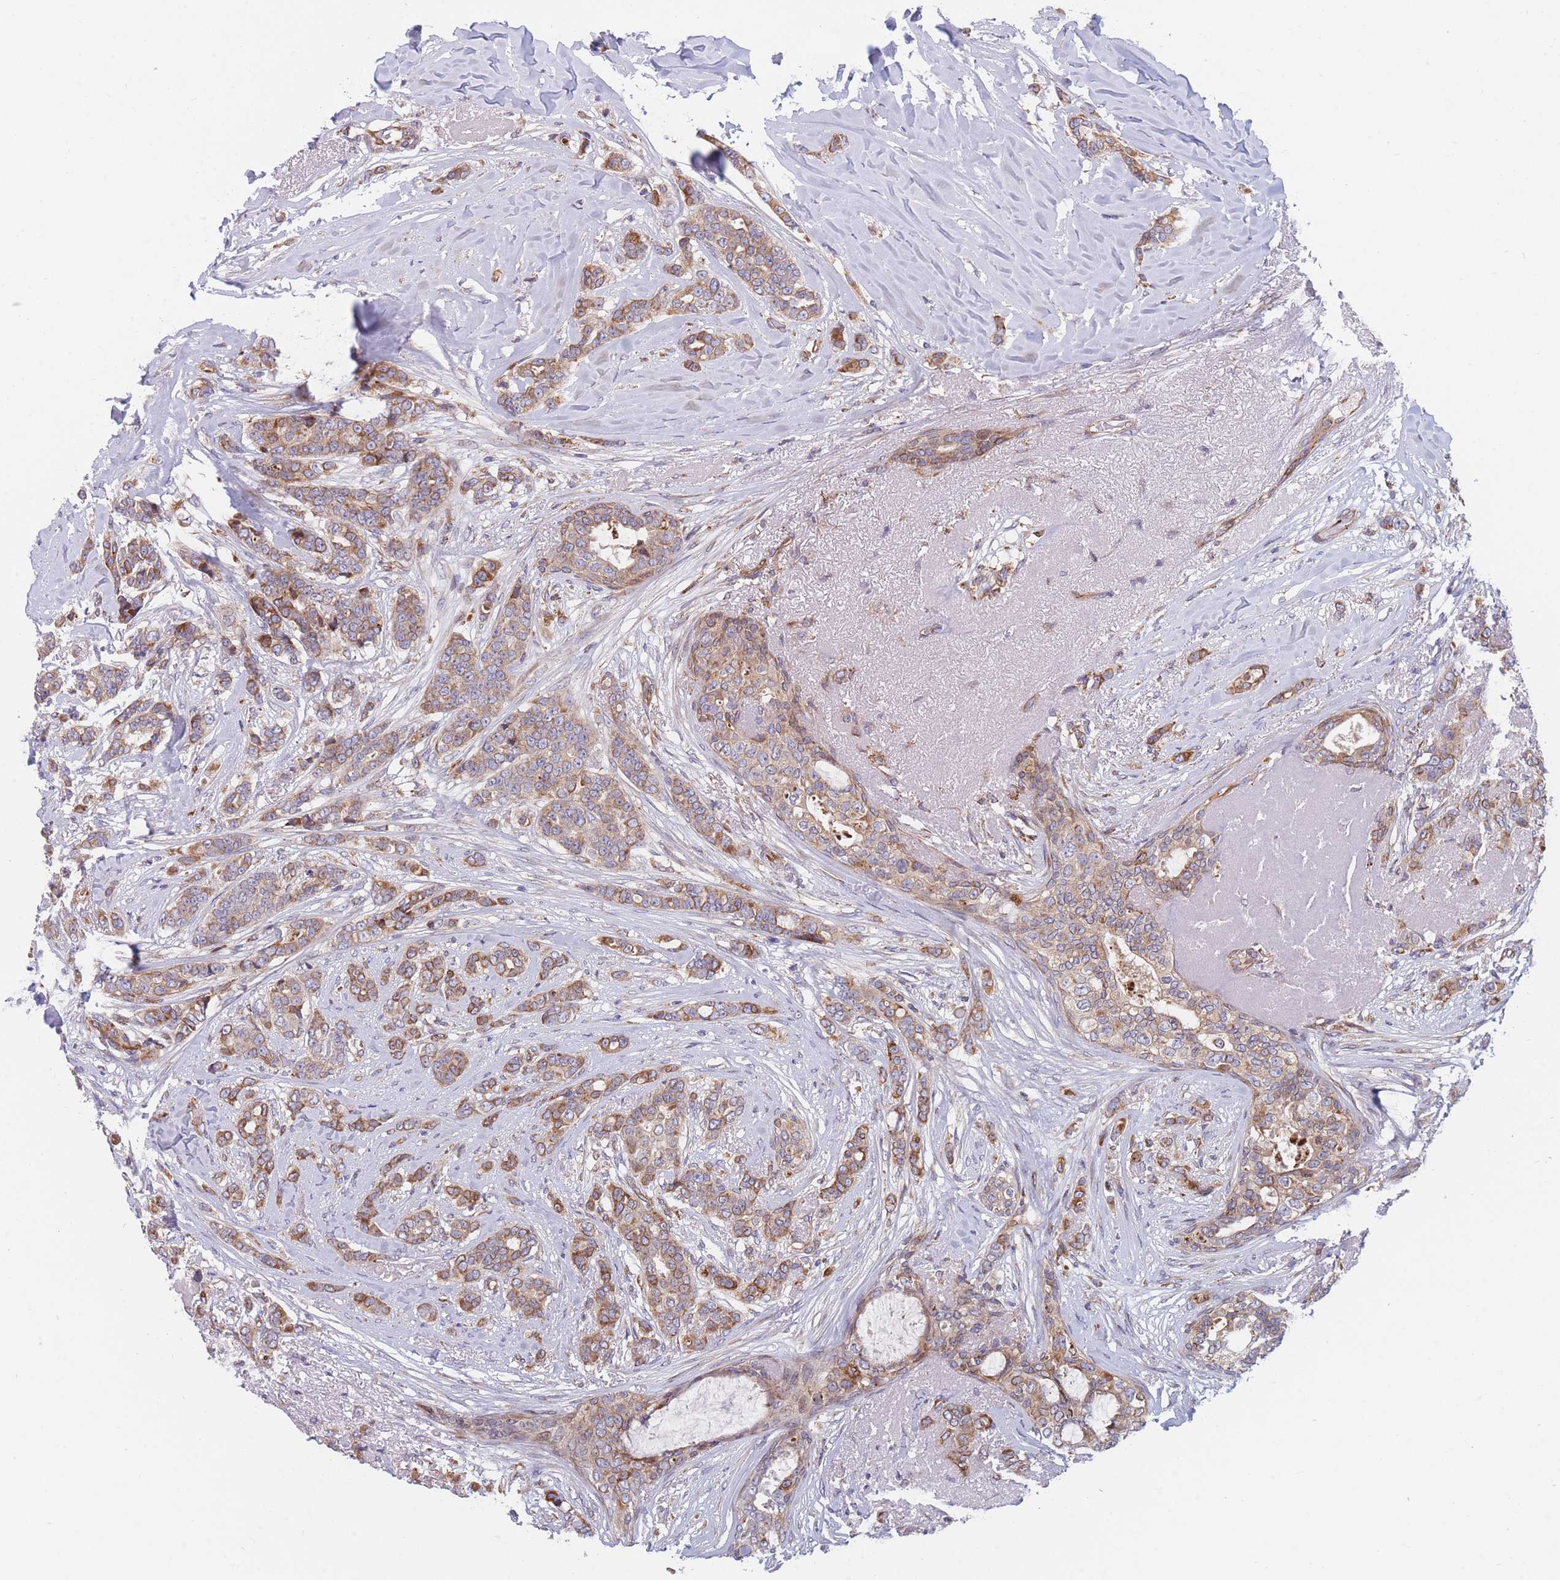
{"staining": {"intensity": "moderate", "quantity": ">75%", "location": "cytoplasmic/membranous"}, "tissue": "breast cancer", "cell_type": "Tumor cells", "image_type": "cancer", "snomed": [{"axis": "morphology", "description": "Lobular carcinoma"}, {"axis": "topography", "description": "Breast"}], "caption": "Immunohistochemical staining of breast lobular carcinoma displays moderate cytoplasmic/membranous protein expression in approximately >75% of tumor cells.", "gene": "TMEM131L", "patient": {"sex": "female", "age": 51}}